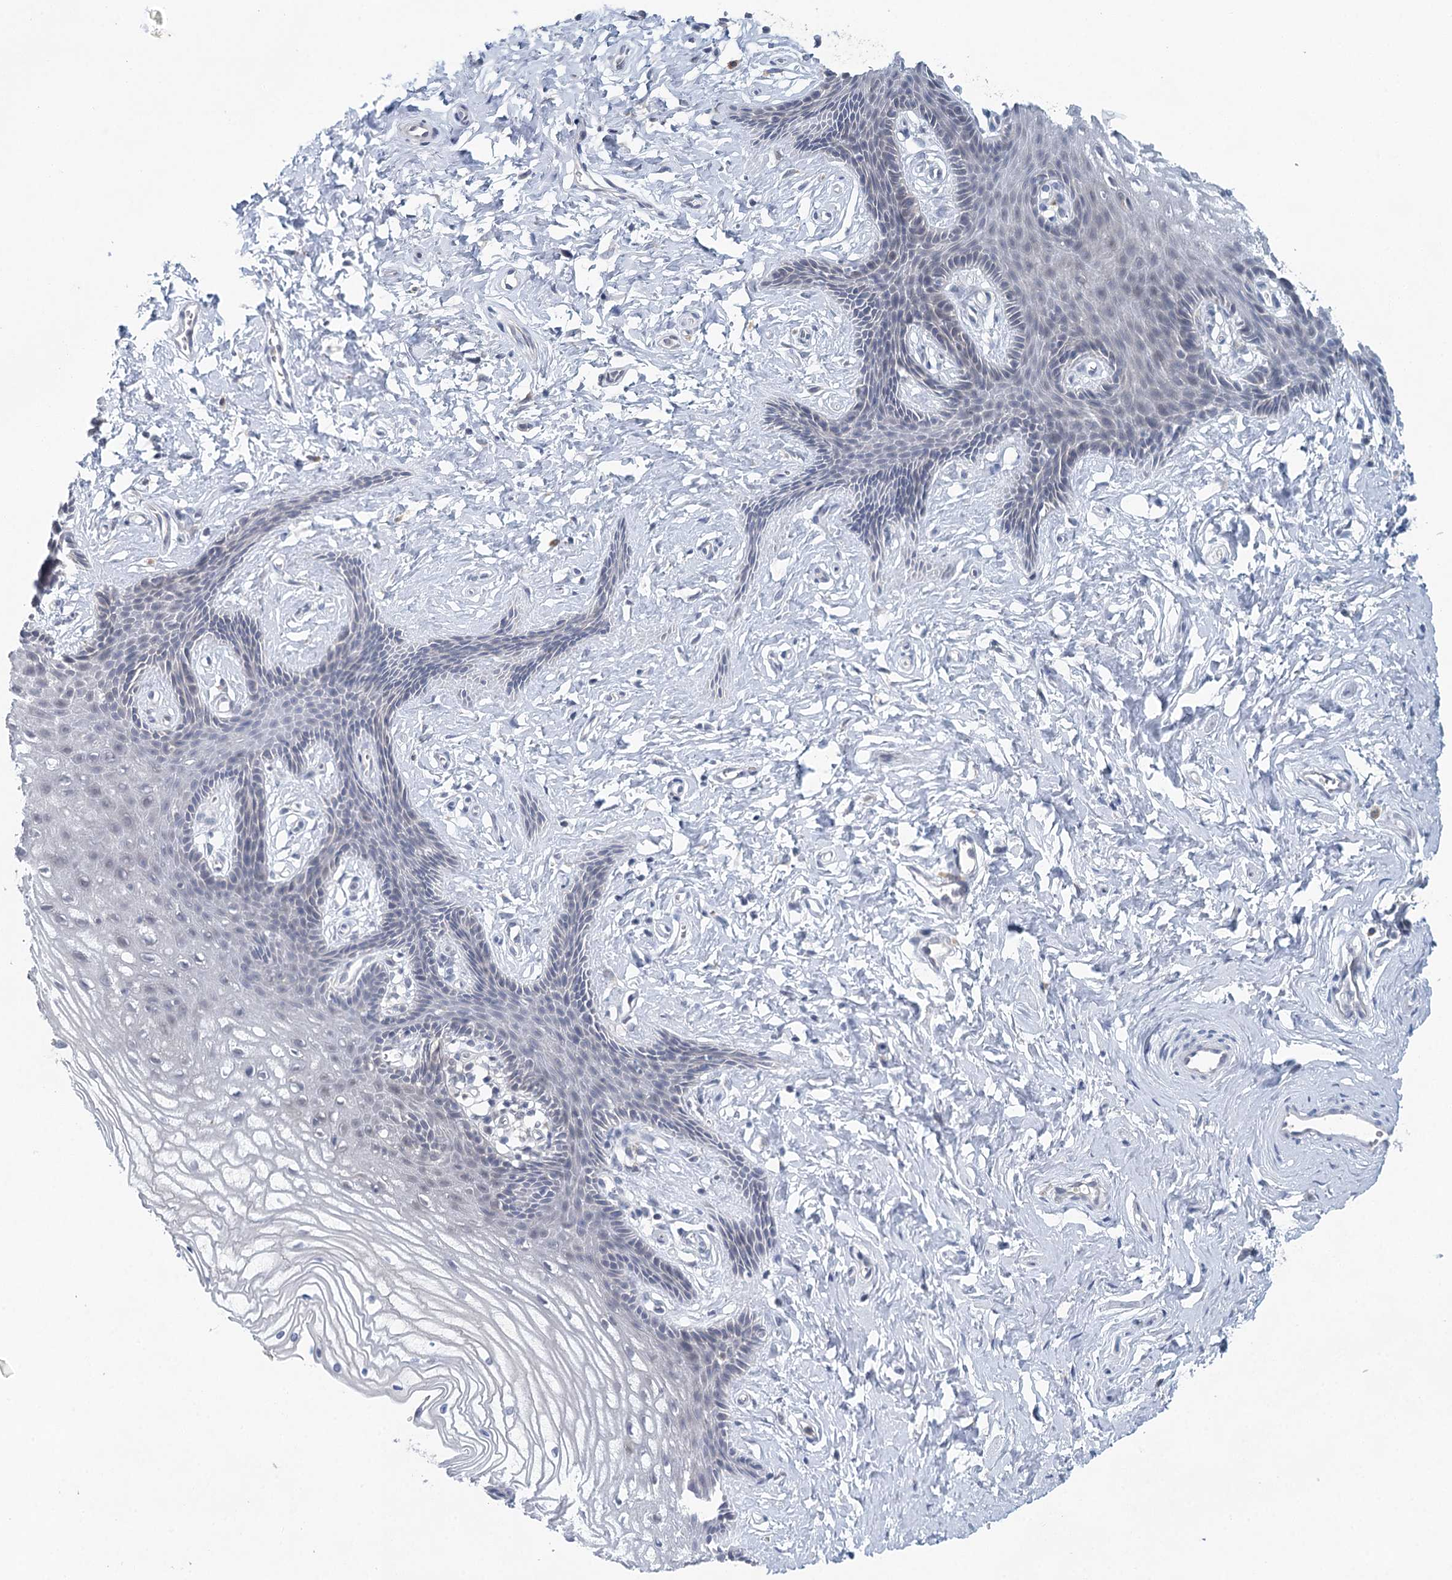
{"staining": {"intensity": "negative", "quantity": "none", "location": "none"}, "tissue": "vagina", "cell_type": "Squamous epithelial cells", "image_type": "normal", "snomed": [{"axis": "morphology", "description": "Normal tissue, NOS"}, {"axis": "topography", "description": "Vagina"}, {"axis": "topography", "description": "Cervix"}], "caption": "Immunohistochemistry (IHC) photomicrograph of unremarkable vagina: vagina stained with DAB (3,3'-diaminobenzidine) shows no significant protein positivity in squamous epithelial cells. (IHC, brightfield microscopy, high magnification).", "gene": "BLTP1", "patient": {"sex": "female", "age": 40}}